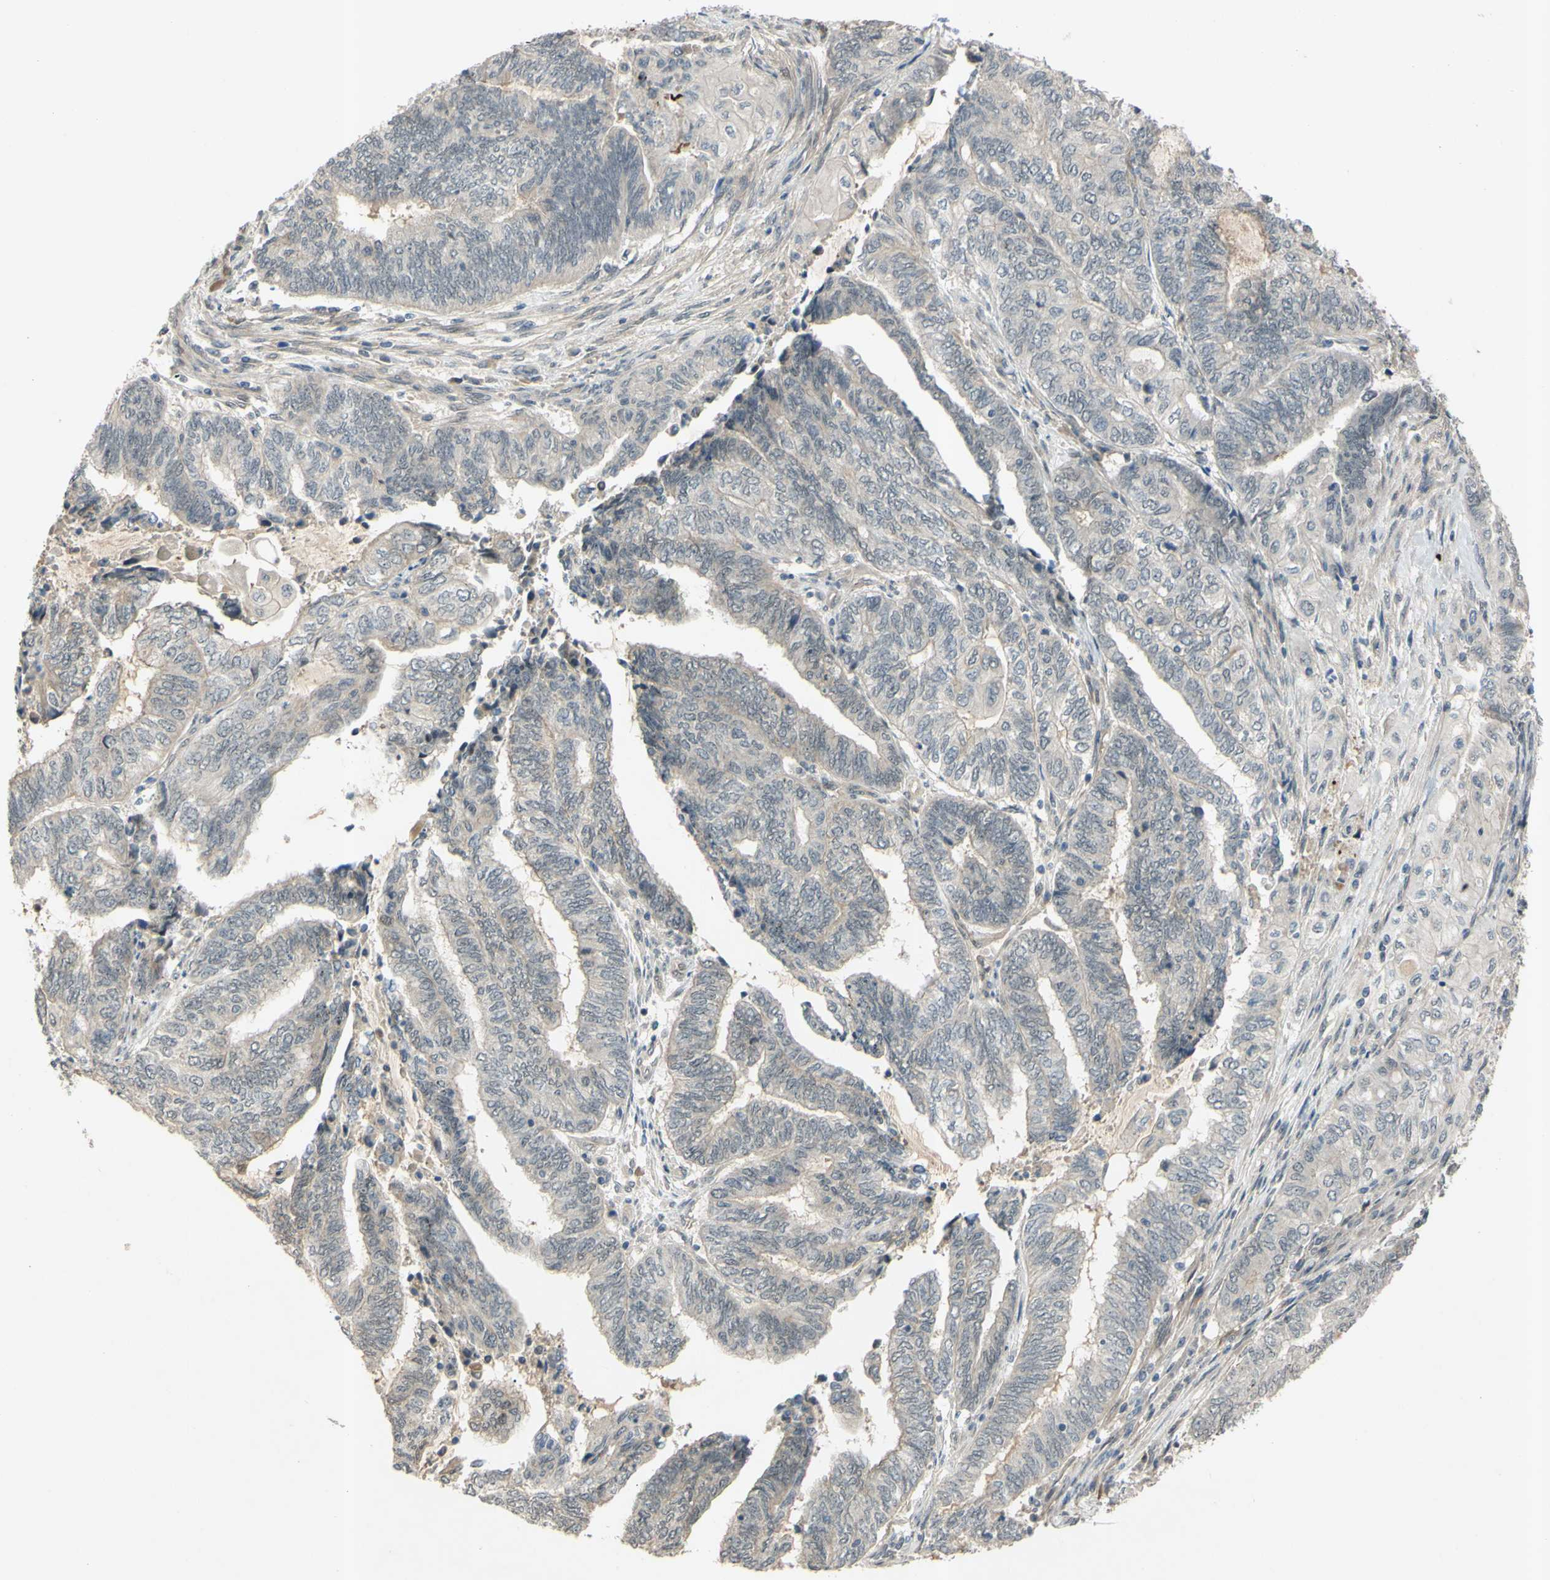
{"staining": {"intensity": "negative", "quantity": "none", "location": "none"}, "tissue": "endometrial cancer", "cell_type": "Tumor cells", "image_type": "cancer", "snomed": [{"axis": "morphology", "description": "Adenocarcinoma, NOS"}, {"axis": "topography", "description": "Uterus"}, {"axis": "topography", "description": "Endometrium"}], "caption": "An immunohistochemistry (IHC) image of endometrial cancer is shown. There is no staining in tumor cells of endometrial cancer.", "gene": "ALK", "patient": {"sex": "female", "age": 70}}